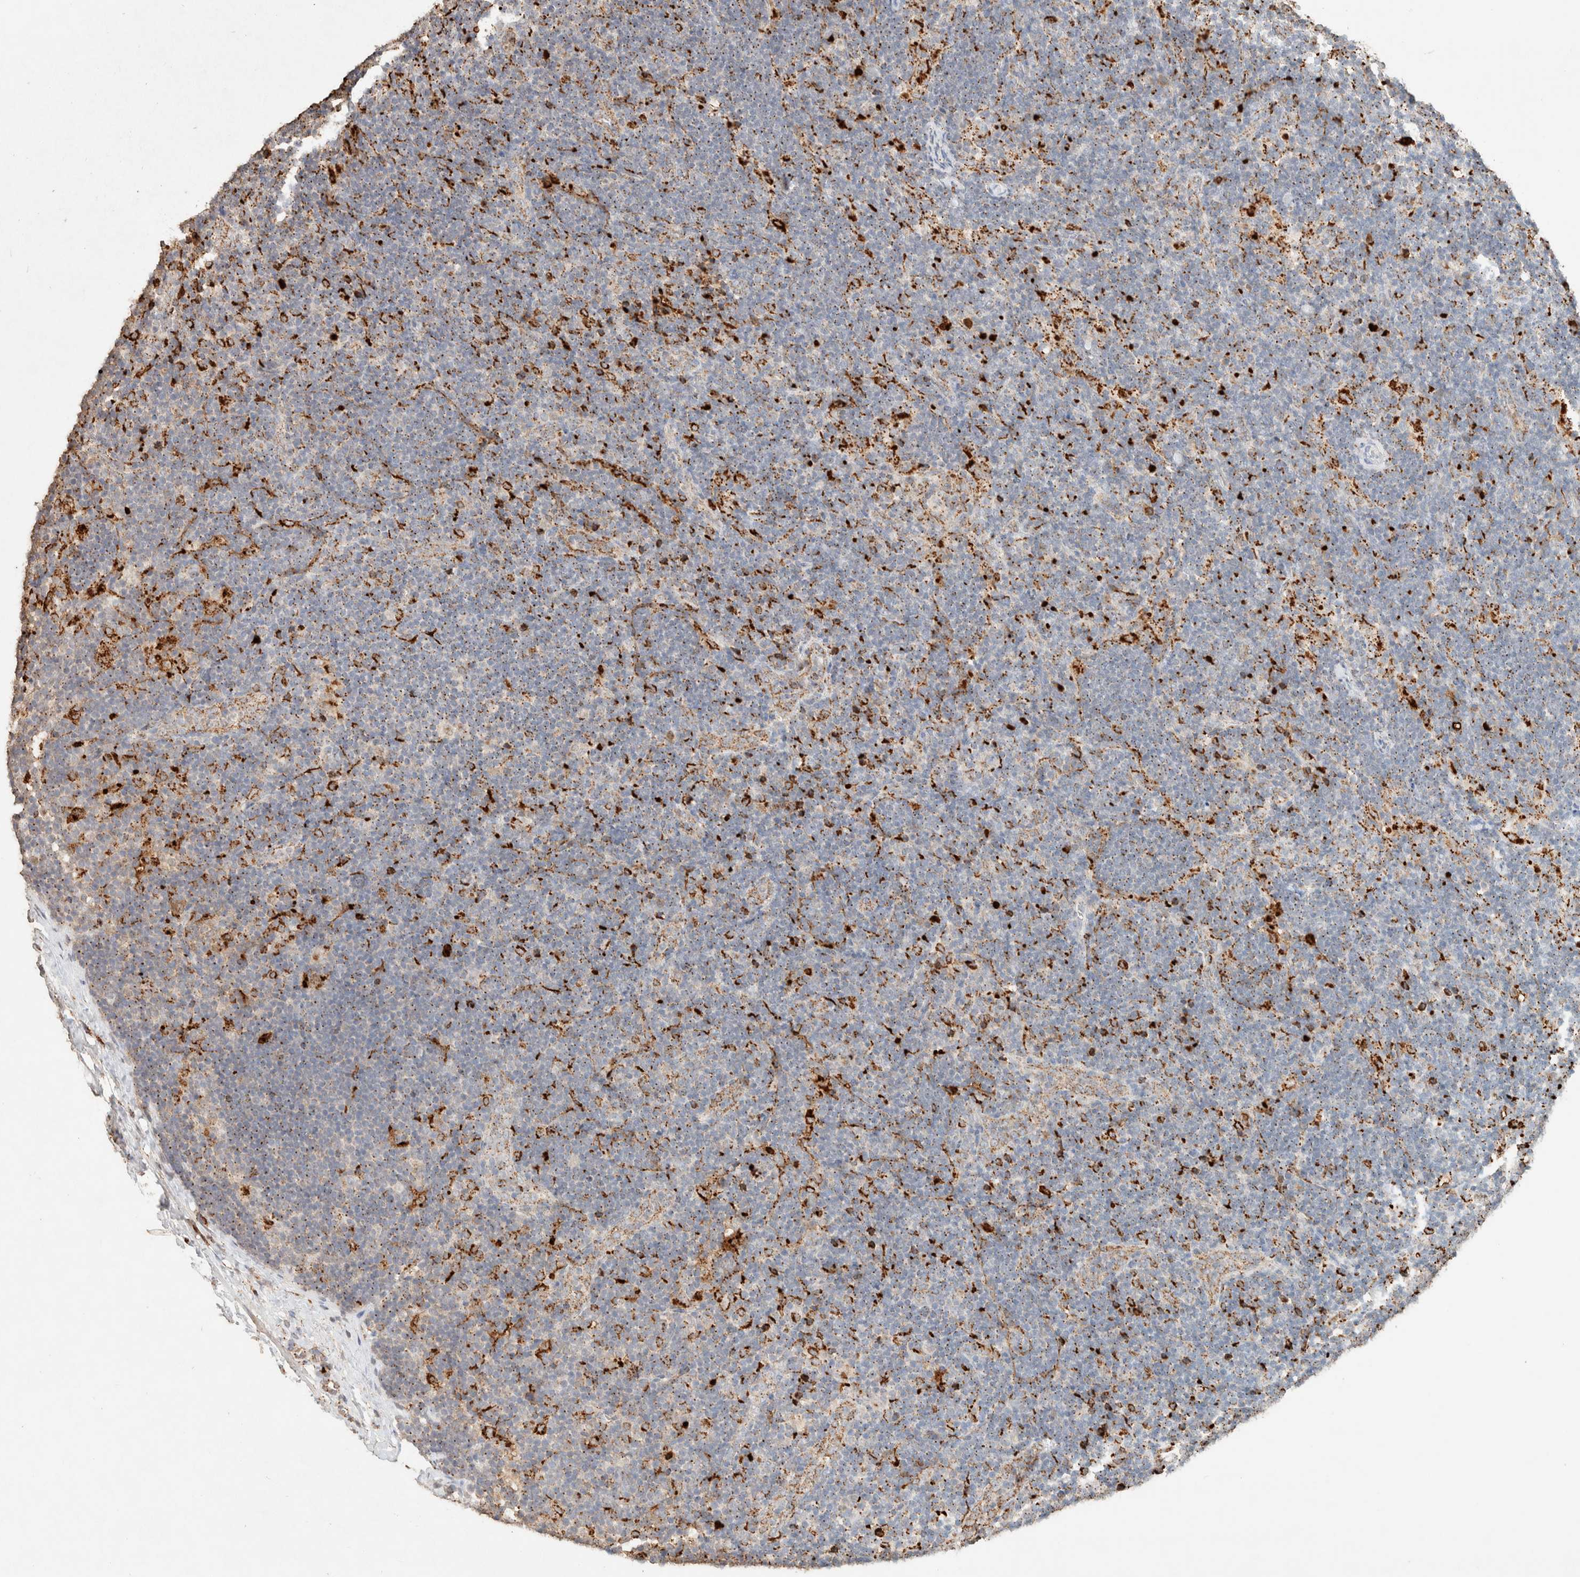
{"staining": {"intensity": "negative", "quantity": "none", "location": "none"}, "tissue": "lymph node", "cell_type": "Germinal center cells", "image_type": "normal", "snomed": [{"axis": "morphology", "description": "Normal tissue, NOS"}, {"axis": "topography", "description": "Lymph node"}], "caption": "A high-resolution image shows immunohistochemistry staining of benign lymph node, which reveals no significant staining in germinal center cells.", "gene": "CTSC", "patient": {"sex": "female", "age": 22}}